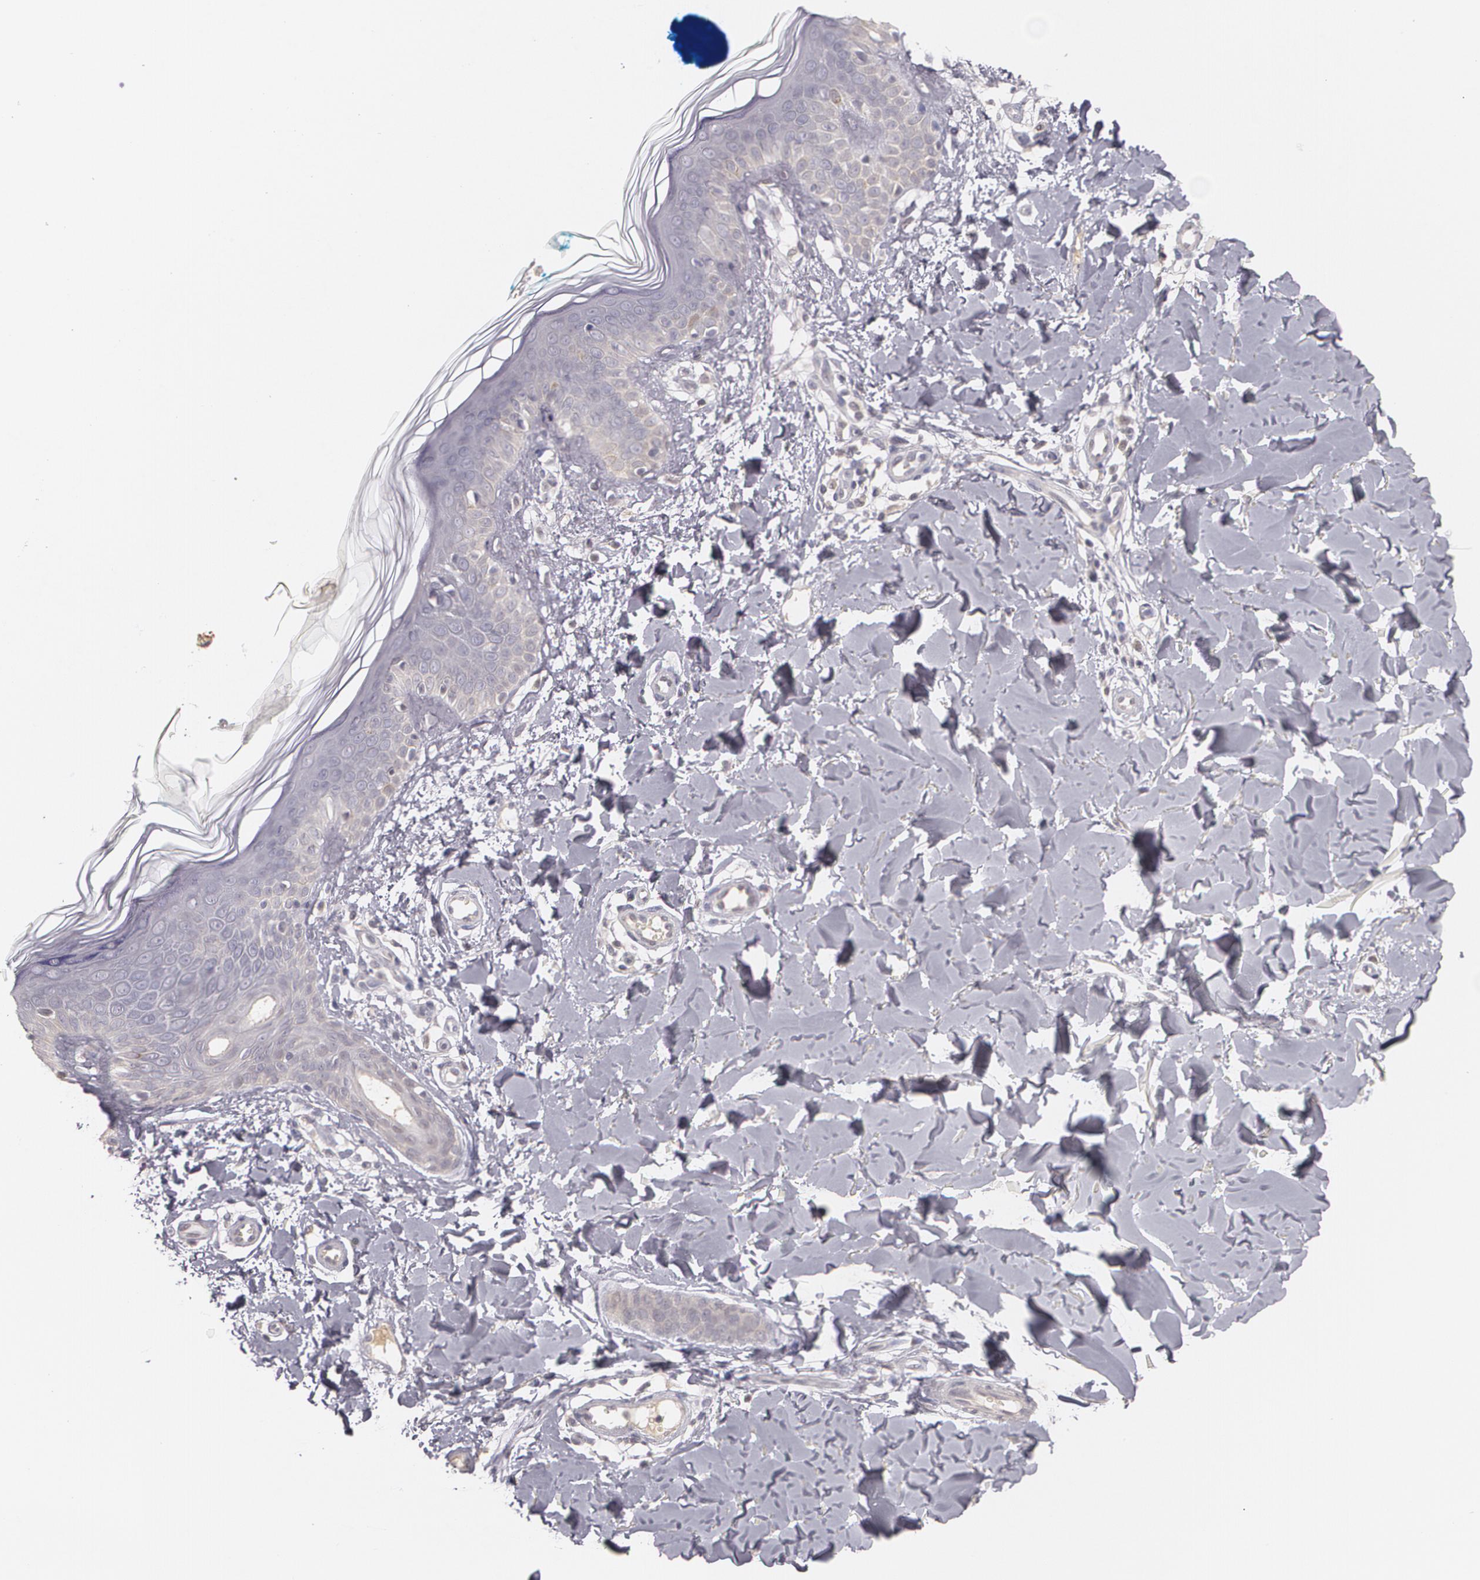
{"staining": {"intensity": "negative", "quantity": "none", "location": "none"}, "tissue": "skin", "cell_type": "Fibroblasts", "image_type": "normal", "snomed": [{"axis": "morphology", "description": "Normal tissue, NOS"}, {"axis": "topography", "description": "Skin"}], "caption": "Immunohistochemistry (IHC) histopathology image of normal human skin stained for a protein (brown), which reveals no positivity in fibroblasts.", "gene": "LRG1", "patient": {"sex": "male", "age": 32}}